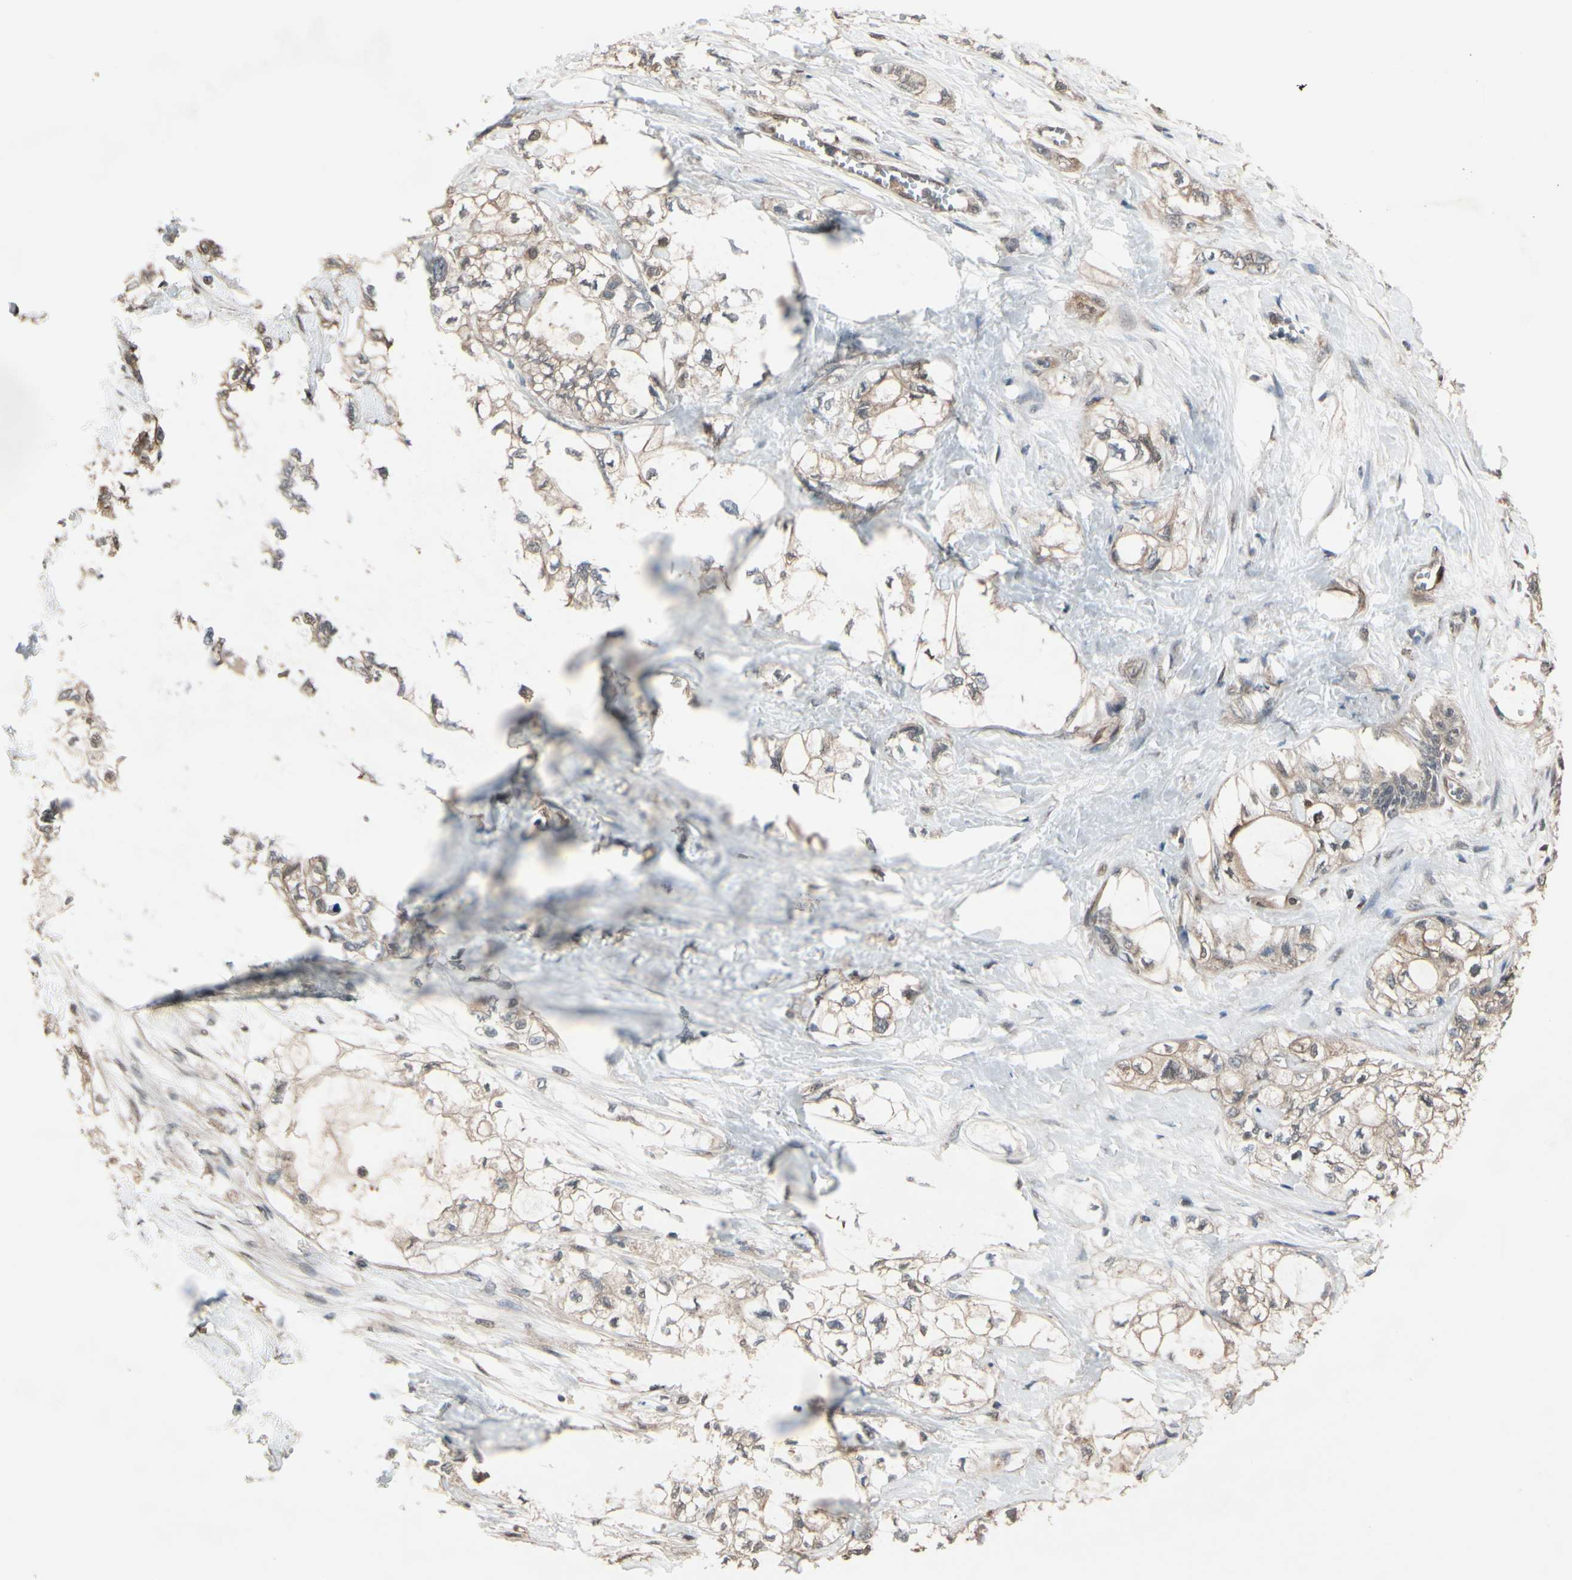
{"staining": {"intensity": "weak", "quantity": ">75%", "location": "cytoplasmic/membranous"}, "tissue": "pancreatic cancer", "cell_type": "Tumor cells", "image_type": "cancer", "snomed": [{"axis": "morphology", "description": "Adenocarcinoma, NOS"}, {"axis": "topography", "description": "Pancreas"}], "caption": "Pancreatic adenocarcinoma stained with DAB IHC demonstrates low levels of weak cytoplasmic/membranous positivity in about >75% of tumor cells.", "gene": "PNPLA7", "patient": {"sex": "male", "age": 70}}